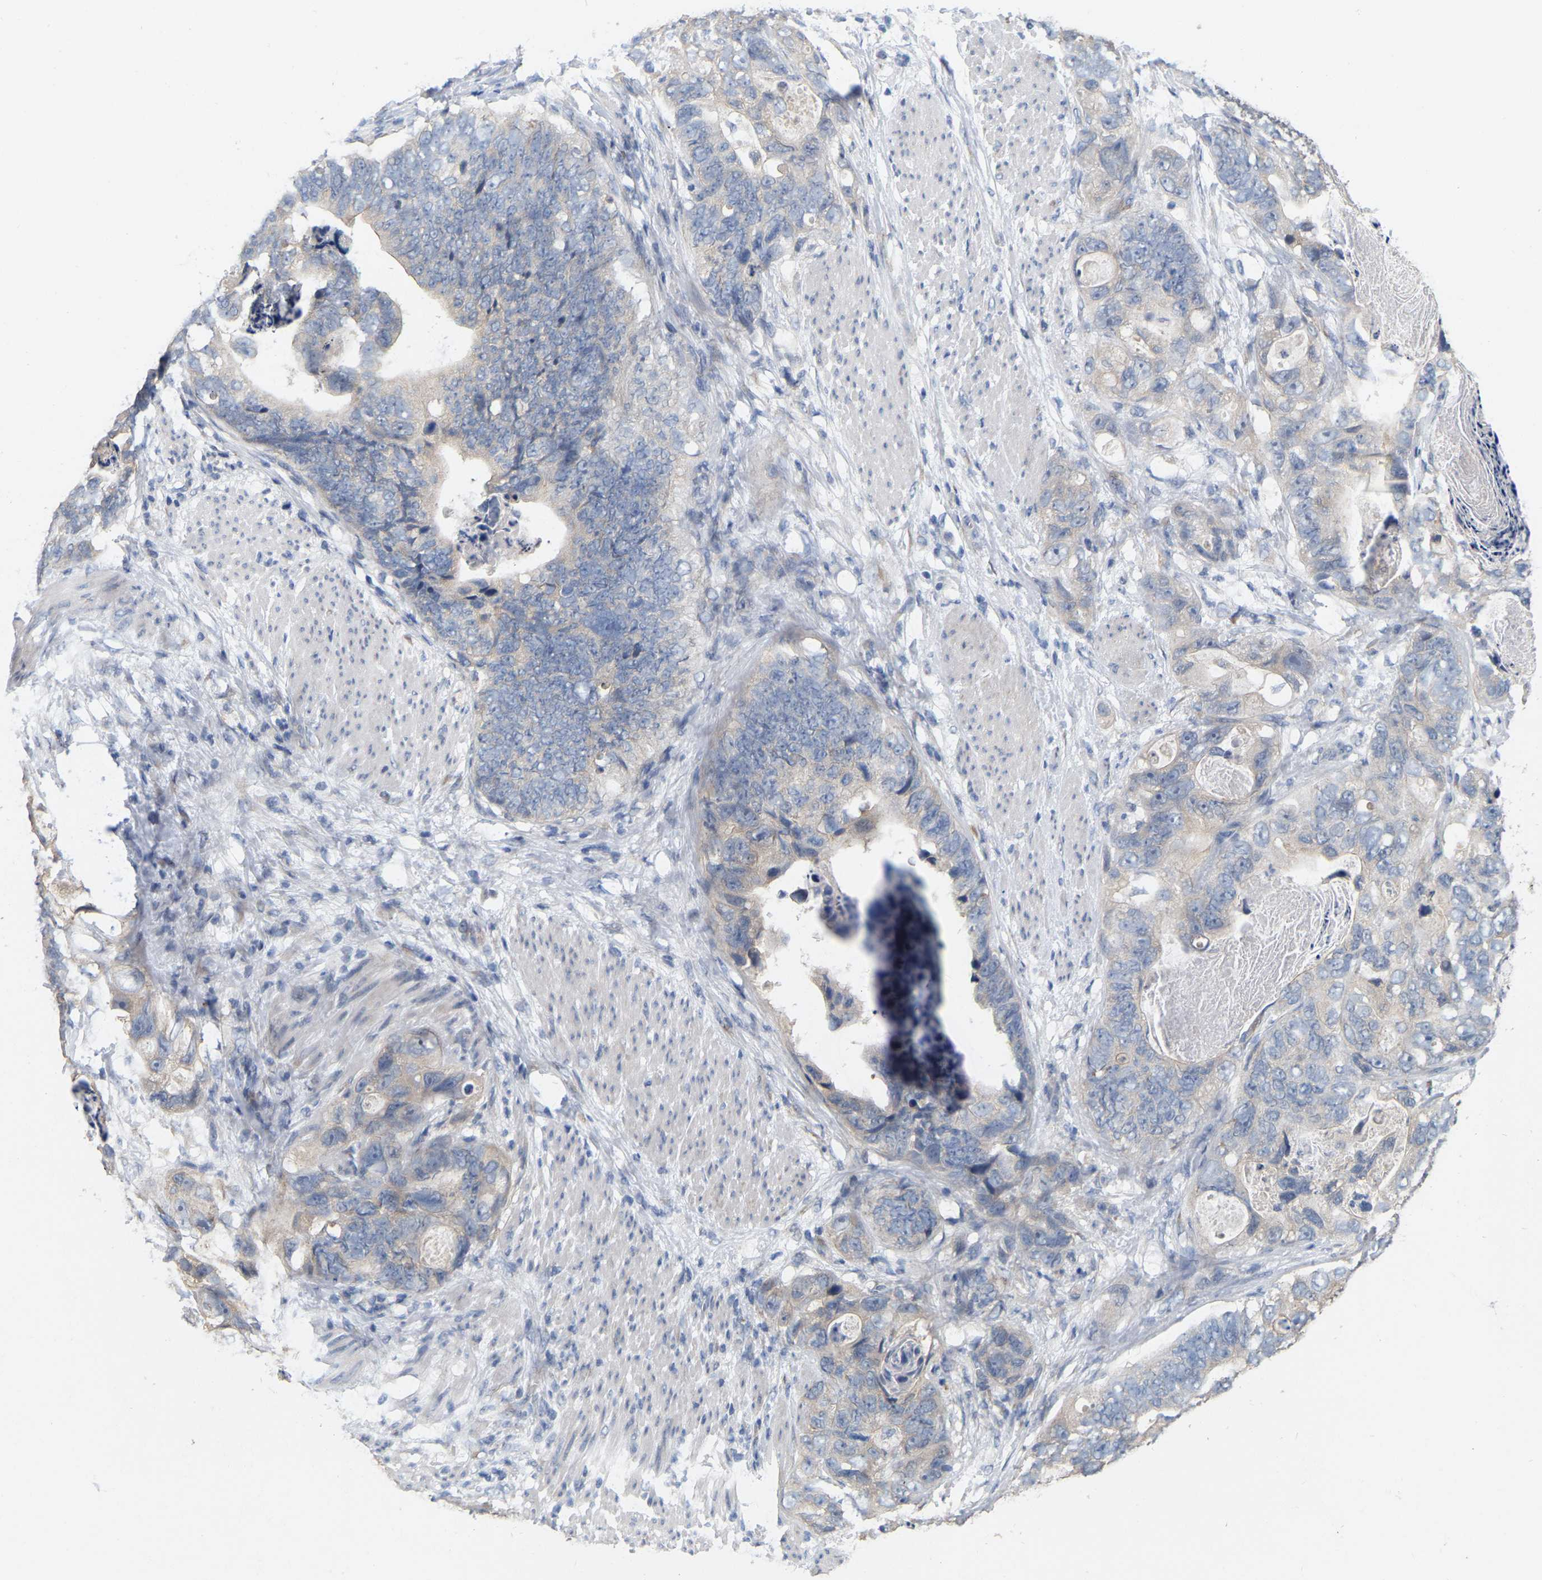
{"staining": {"intensity": "weak", "quantity": "<25%", "location": "cytoplasmic/membranous"}, "tissue": "stomach cancer", "cell_type": "Tumor cells", "image_type": "cancer", "snomed": [{"axis": "morphology", "description": "Adenocarcinoma, NOS"}, {"axis": "topography", "description": "Stomach"}], "caption": "An image of human stomach cancer (adenocarcinoma) is negative for staining in tumor cells.", "gene": "SSH1", "patient": {"sex": "female", "age": 89}}